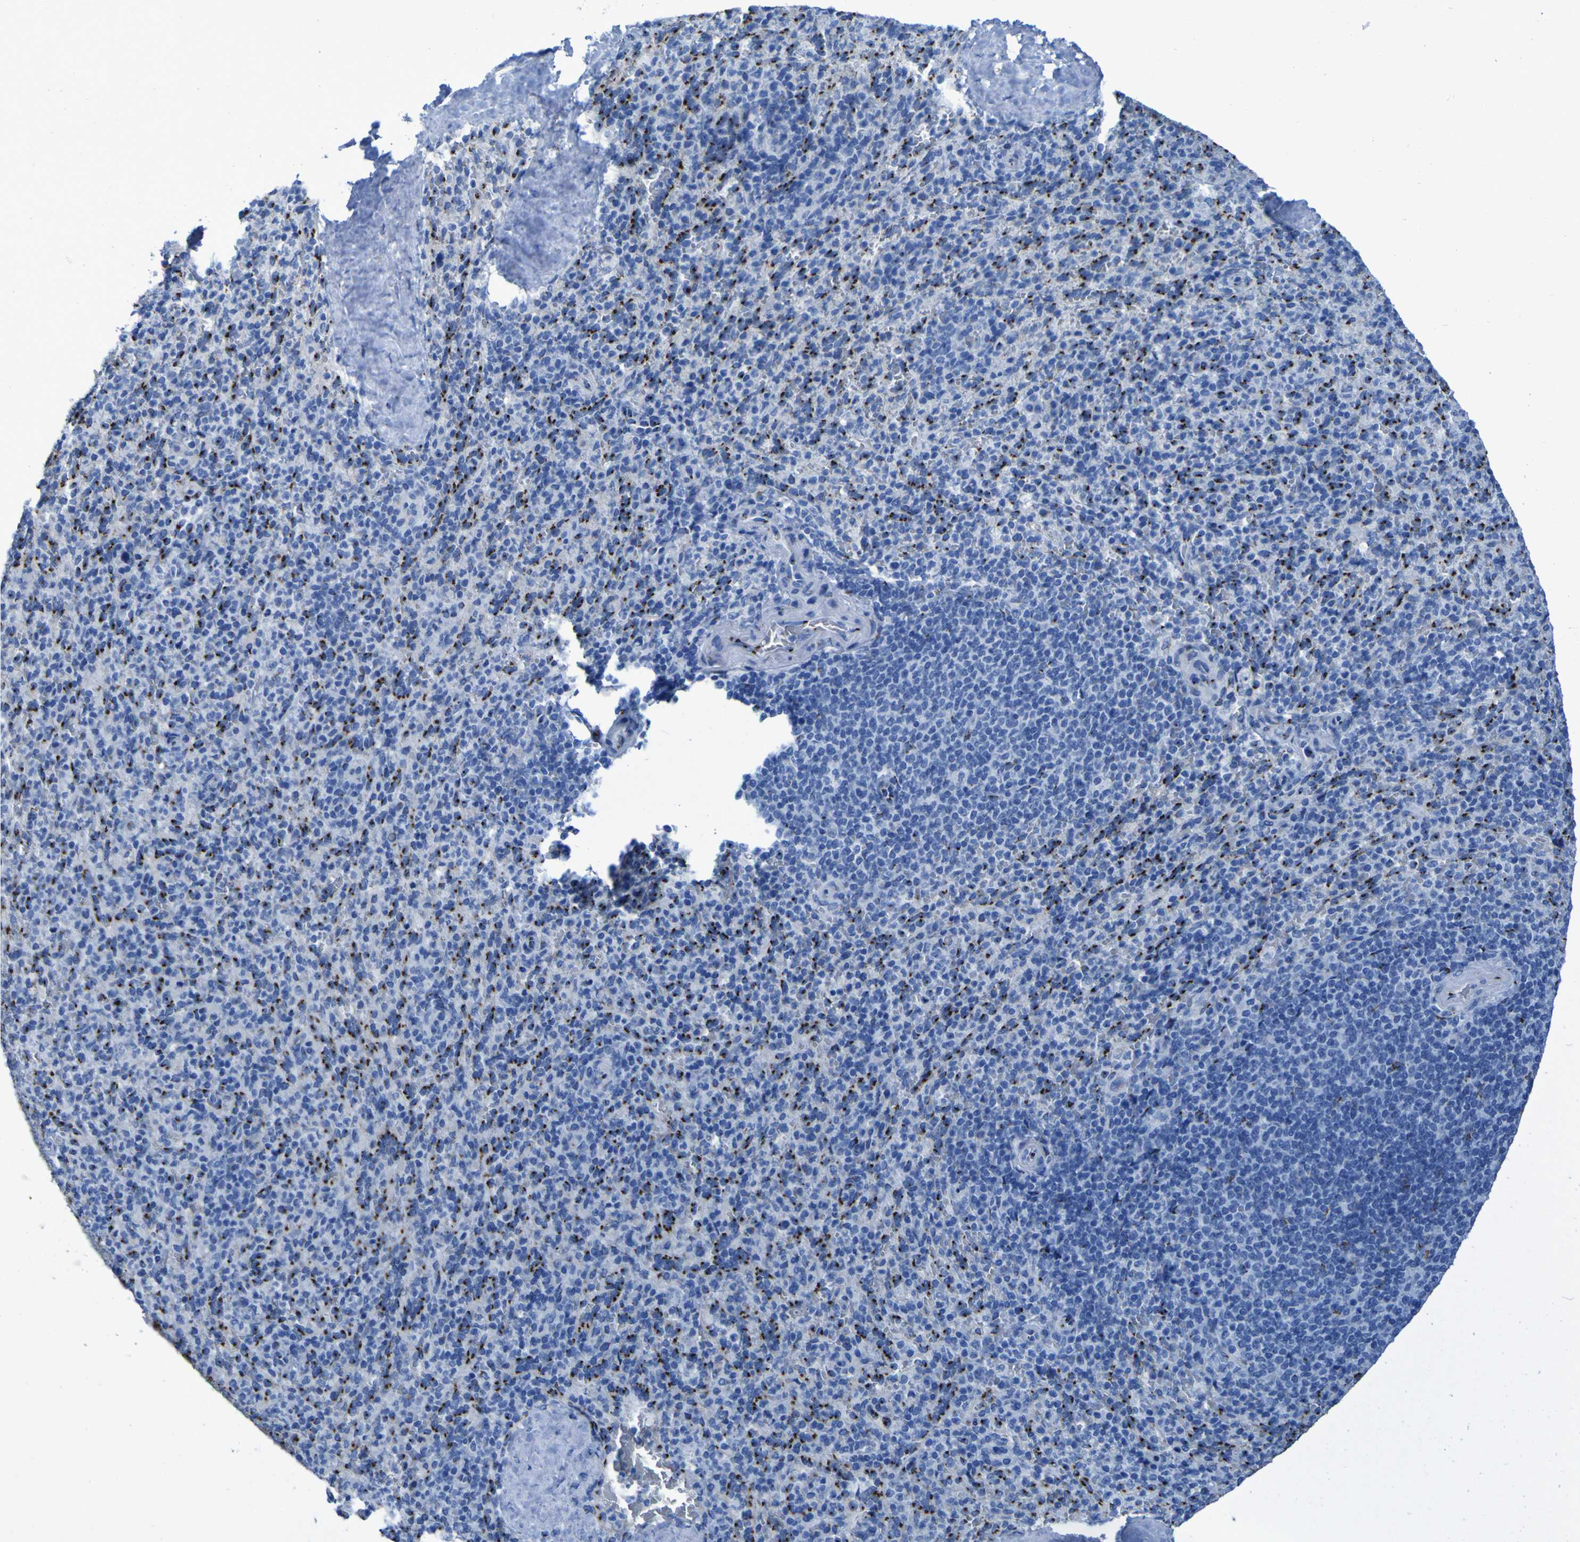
{"staining": {"intensity": "strong", "quantity": "25%-75%", "location": "cytoplasmic/membranous"}, "tissue": "spleen", "cell_type": "Cells in red pulp", "image_type": "normal", "snomed": [{"axis": "morphology", "description": "Normal tissue, NOS"}, {"axis": "topography", "description": "Spleen"}], "caption": "Immunohistochemistry (IHC) photomicrograph of normal spleen: spleen stained using immunohistochemistry (IHC) displays high levels of strong protein expression localized specifically in the cytoplasmic/membranous of cells in red pulp, appearing as a cytoplasmic/membranous brown color.", "gene": "GOLM1", "patient": {"sex": "male", "age": 36}}